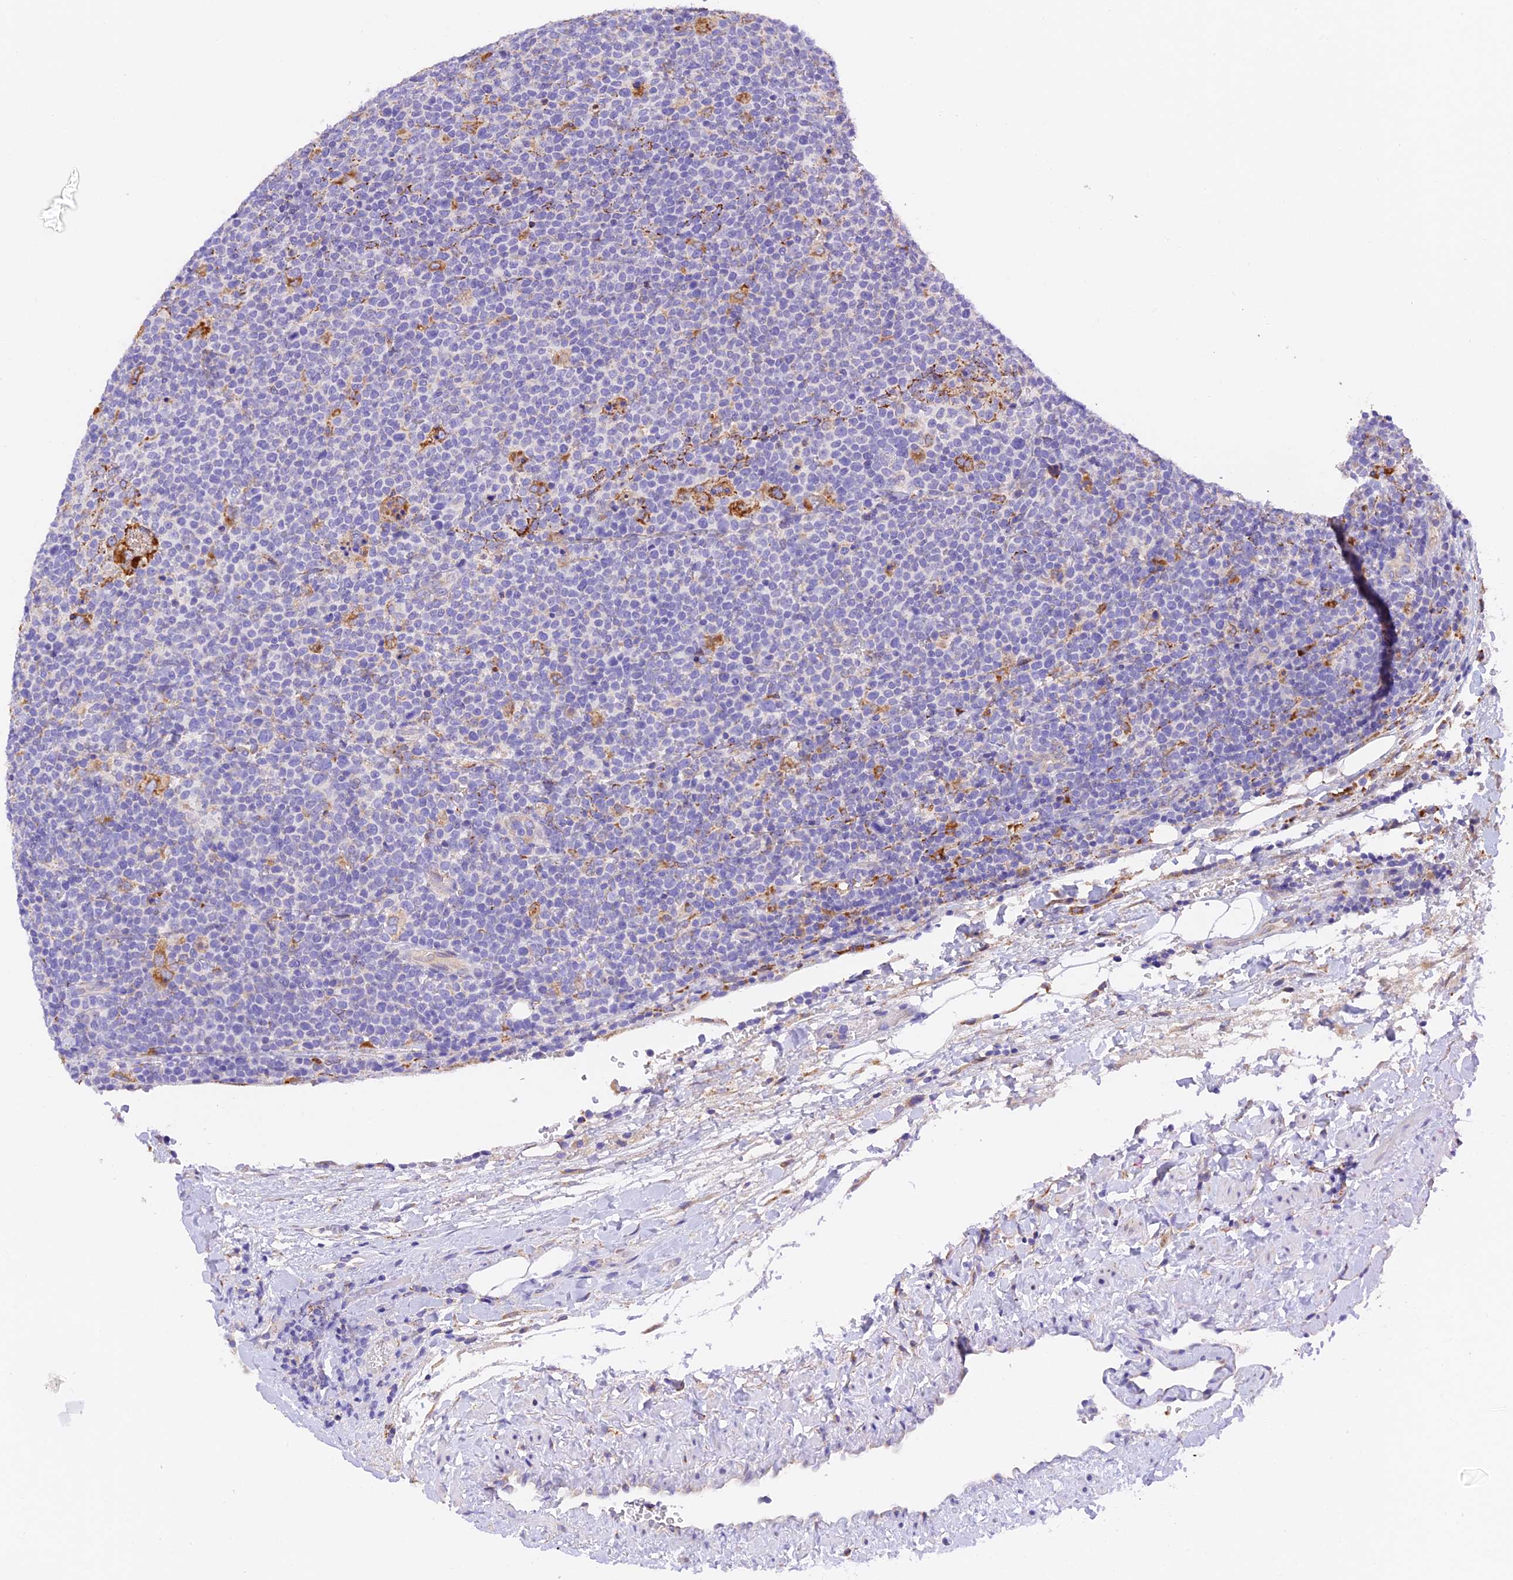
{"staining": {"intensity": "negative", "quantity": "none", "location": "none"}, "tissue": "lymphoma", "cell_type": "Tumor cells", "image_type": "cancer", "snomed": [{"axis": "morphology", "description": "Malignant lymphoma, non-Hodgkin's type, High grade"}, {"axis": "topography", "description": "Lymph node"}], "caption": "Lymphoma stained for a protein using immunohistochemistry exhibits no expression tumor cells.", "gene": "VKORC1", "patient": {"sex": "male", "age": 61}}